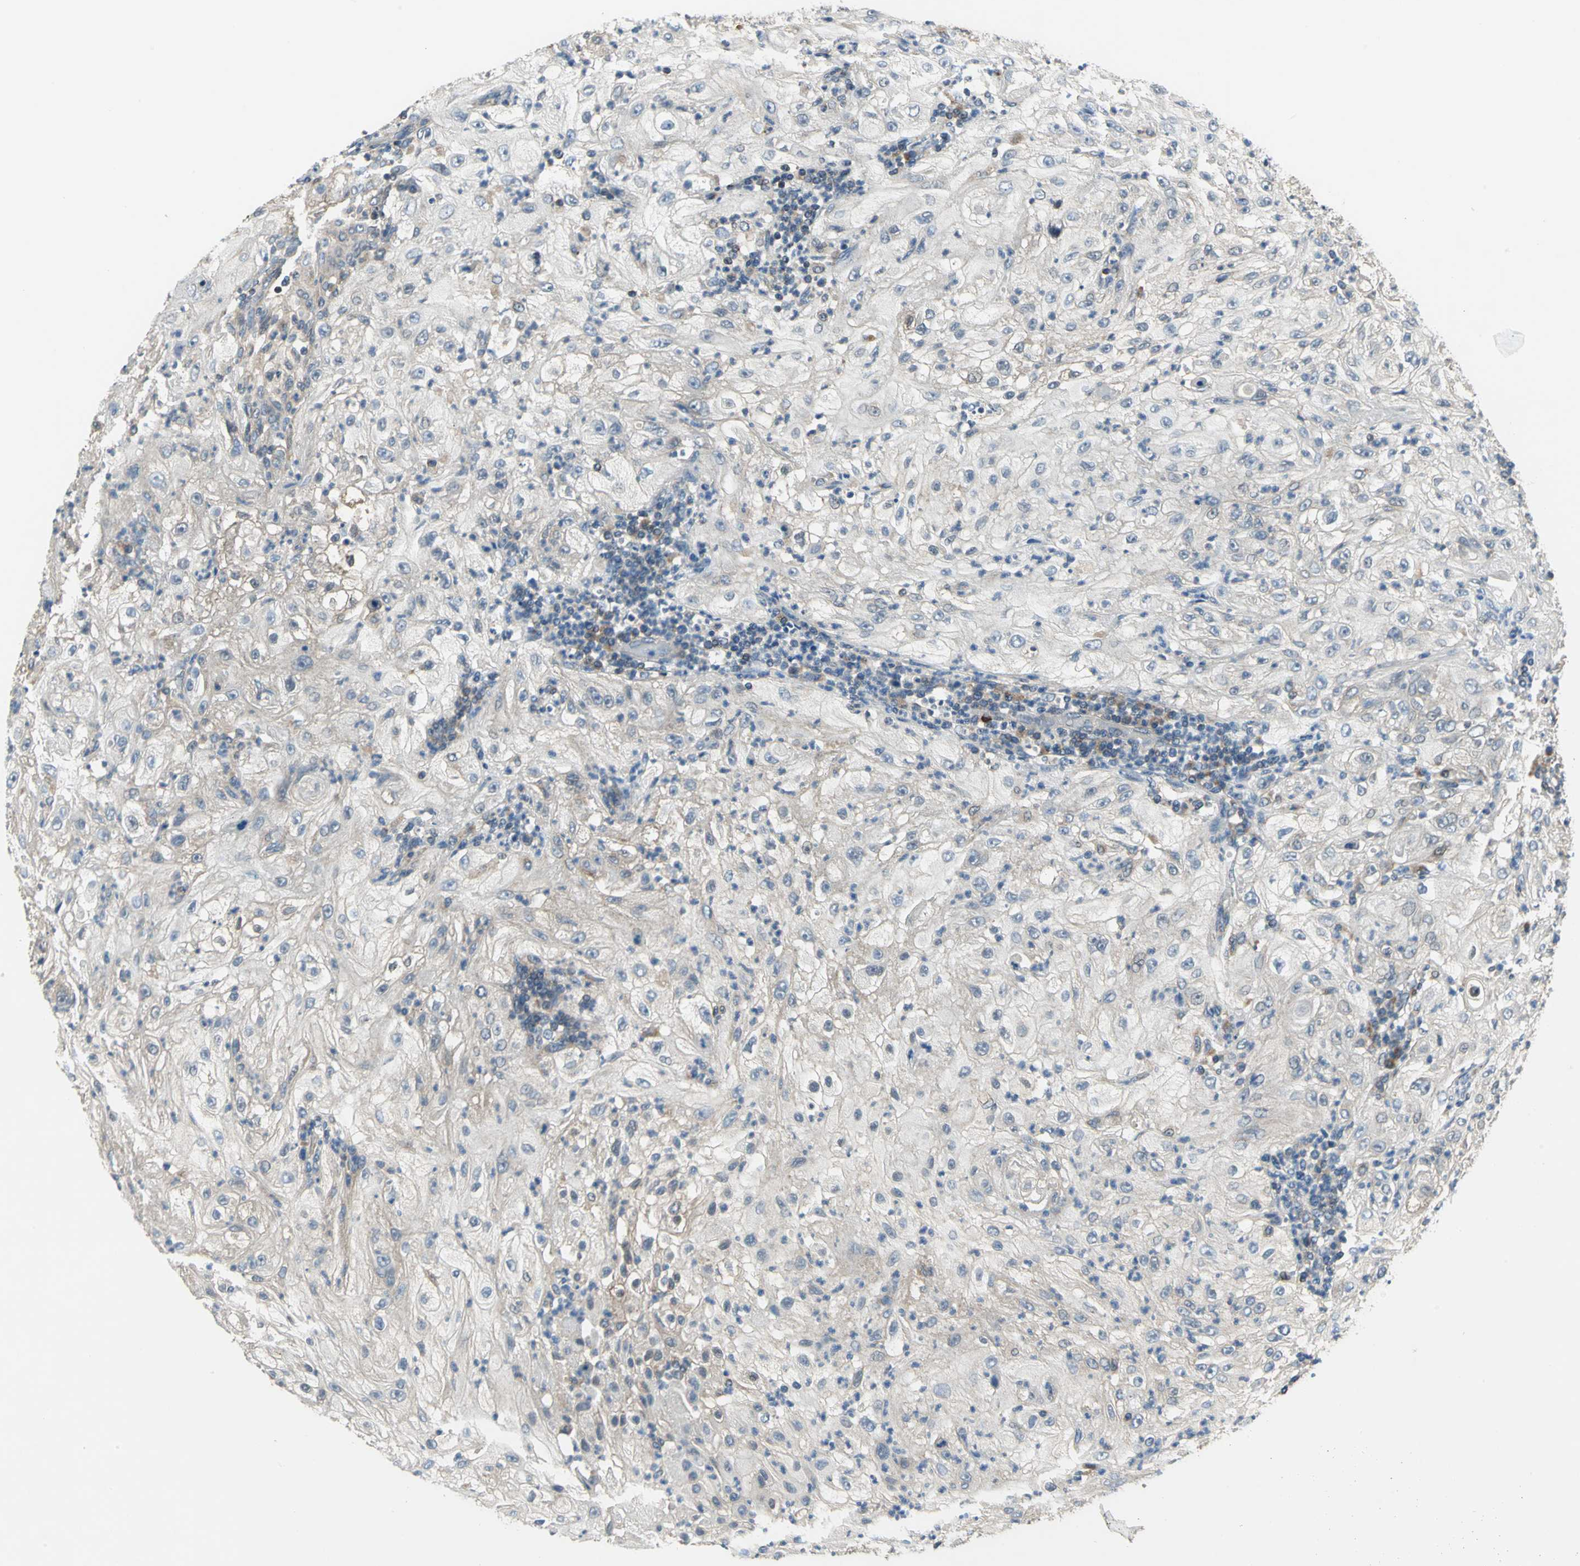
{"staining": {"intensity": "weak", "quantity": "<25%", "location": "cytoplasmic/membranous"}, "tissue": "lung cancer", "cell_type": "Tumor cells", "image_type": "cancer", "snomed": [{"axis": "morphology", "description": "Inflammation, NOS"}, {"axis": "morphology", "description": "Squamous cell carcinoma, NOS"}, {"axis": "topography", "description": "Lymph node"}, {"axis": "topography", "description": "Soft tissue"}, {"axis": "topography", "description": "Lung"}], "caption": "DAB (3,3'-diaminobenzidine) immunohistochemical staining of squamous cell carcinoma (lung) displays no significant expression in tumor cells.", "gene": "TRAK1", "patient": {"sex": "male", "age": 66}}